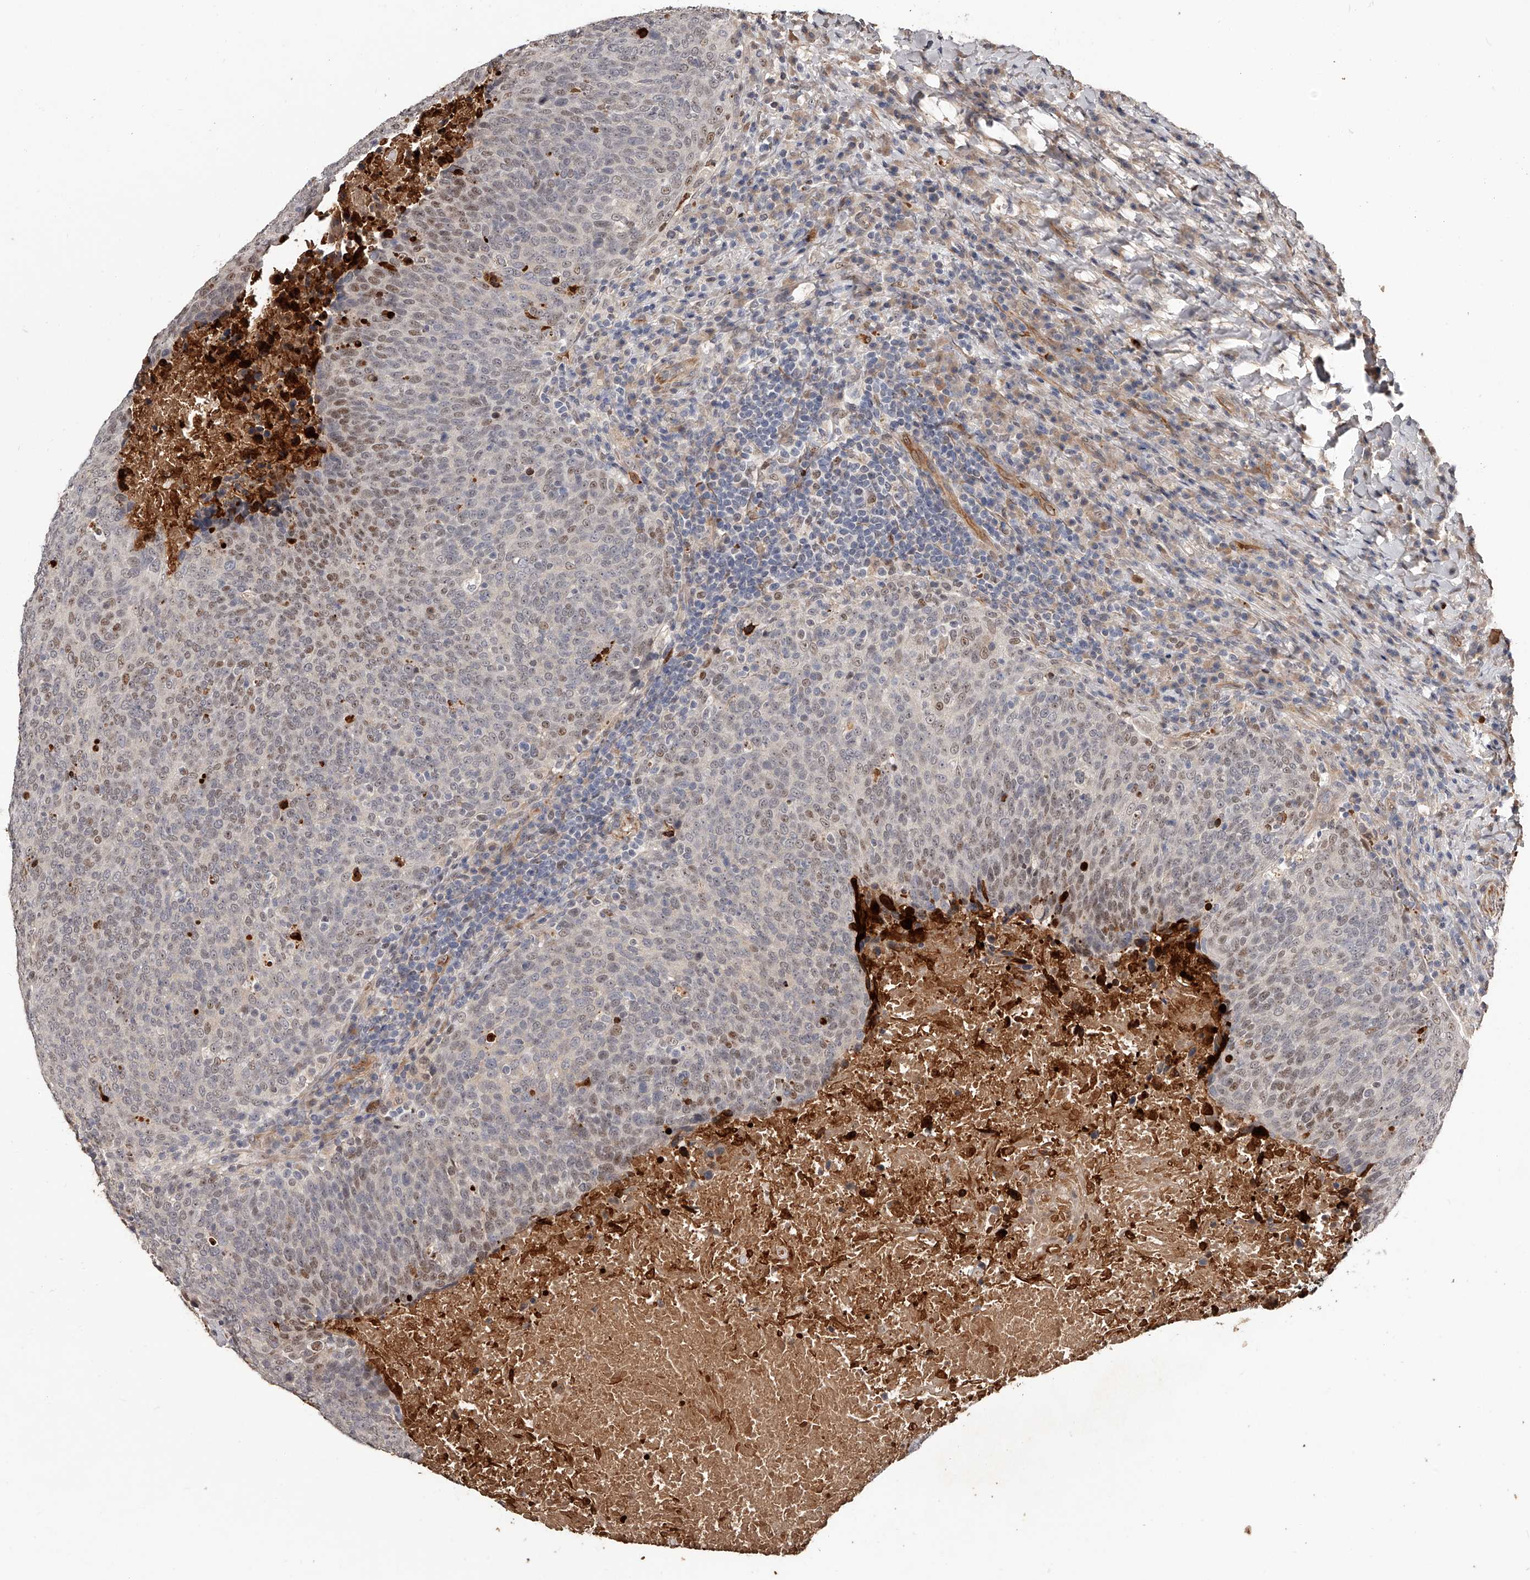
{"staining": {"intensity": "moderate", "quantity": "<25%", "location": "nuclear"}, "tissue": "head and neck cancer", "cell_type": "Tumor cells", "image_type": "cancer", "snomed": [{"axis": "morphology", "description": "Squamous cell carcinoma, NOS"}, {"axis": "morphology", "description": "Squamous cell carcinoma, metastatic, NOS"}, {"axis": "topography", "description": "Lymph node"}, {"axis": "topography", "description": "Head-Neck"}], "caption": "Immunohistochemistry micrograph of human head and neck cancer stained for a protein (brown), which displays low levels of moderate nuclear staining in about <25% of tumor cells.", "gene": "URGCP", "patient": {"sex": "male", "age": 62}}